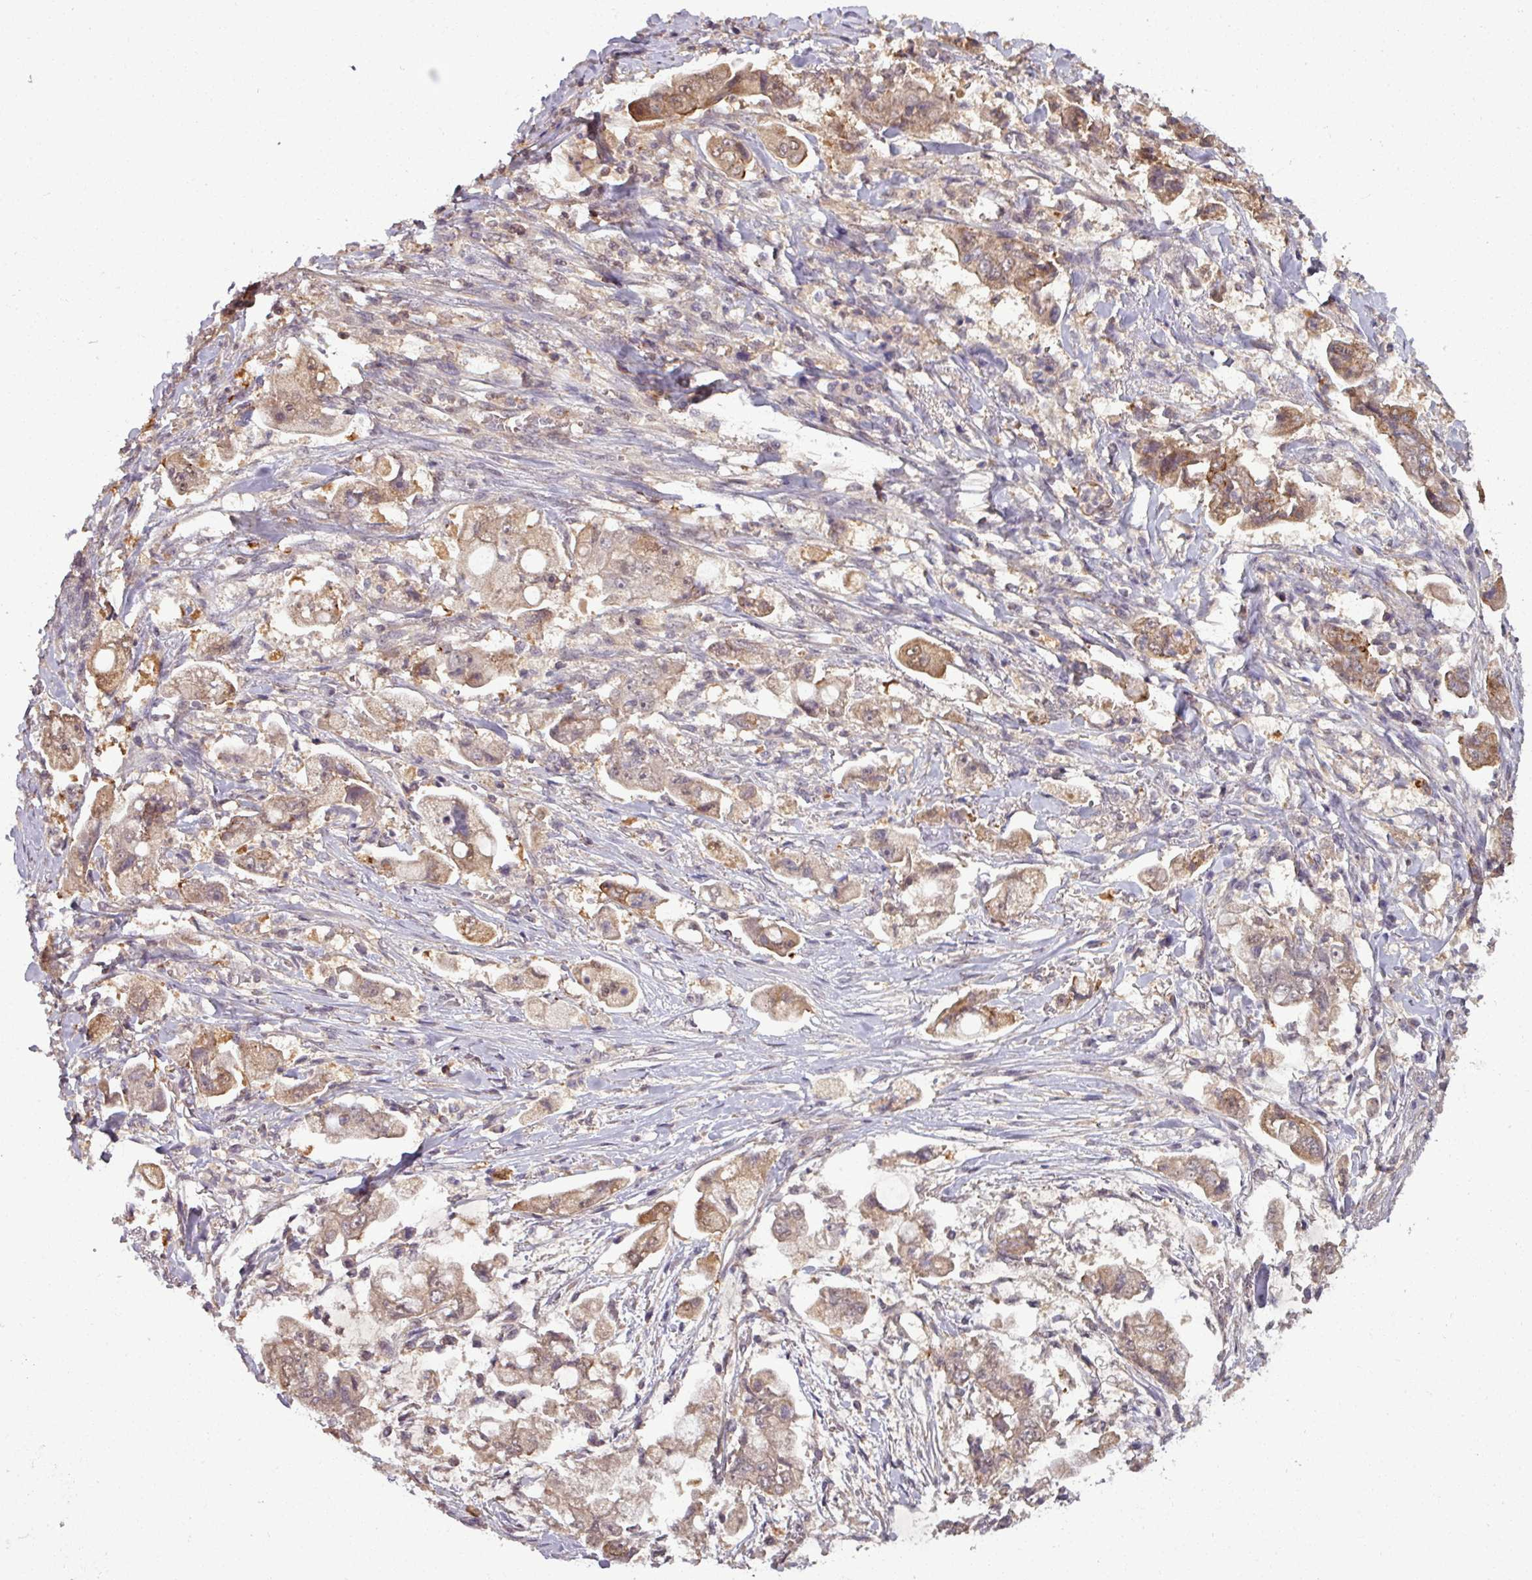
{"staining": {"intensity": "moderate", "quantity": ">75%", "location": "cytoplasmic/membranous"}, "tissue": "stomach cancer", "cell_type": "Tumor cells", "image_type": "cancer", "snomed": [{"axis": "morphology", "description": "Adenocarcinoma, NOS"}, {"axis": "topography", "description": "Stomach"}], "caption": "Stomach adenocarcinoma was stained to show a protein in brown. There is medium levels of moderate cytoplasmic/membranous expression in about >75% of tumor cells.", "gene": "TUSC3", "patient": {"sex": "male", "age": 62}}